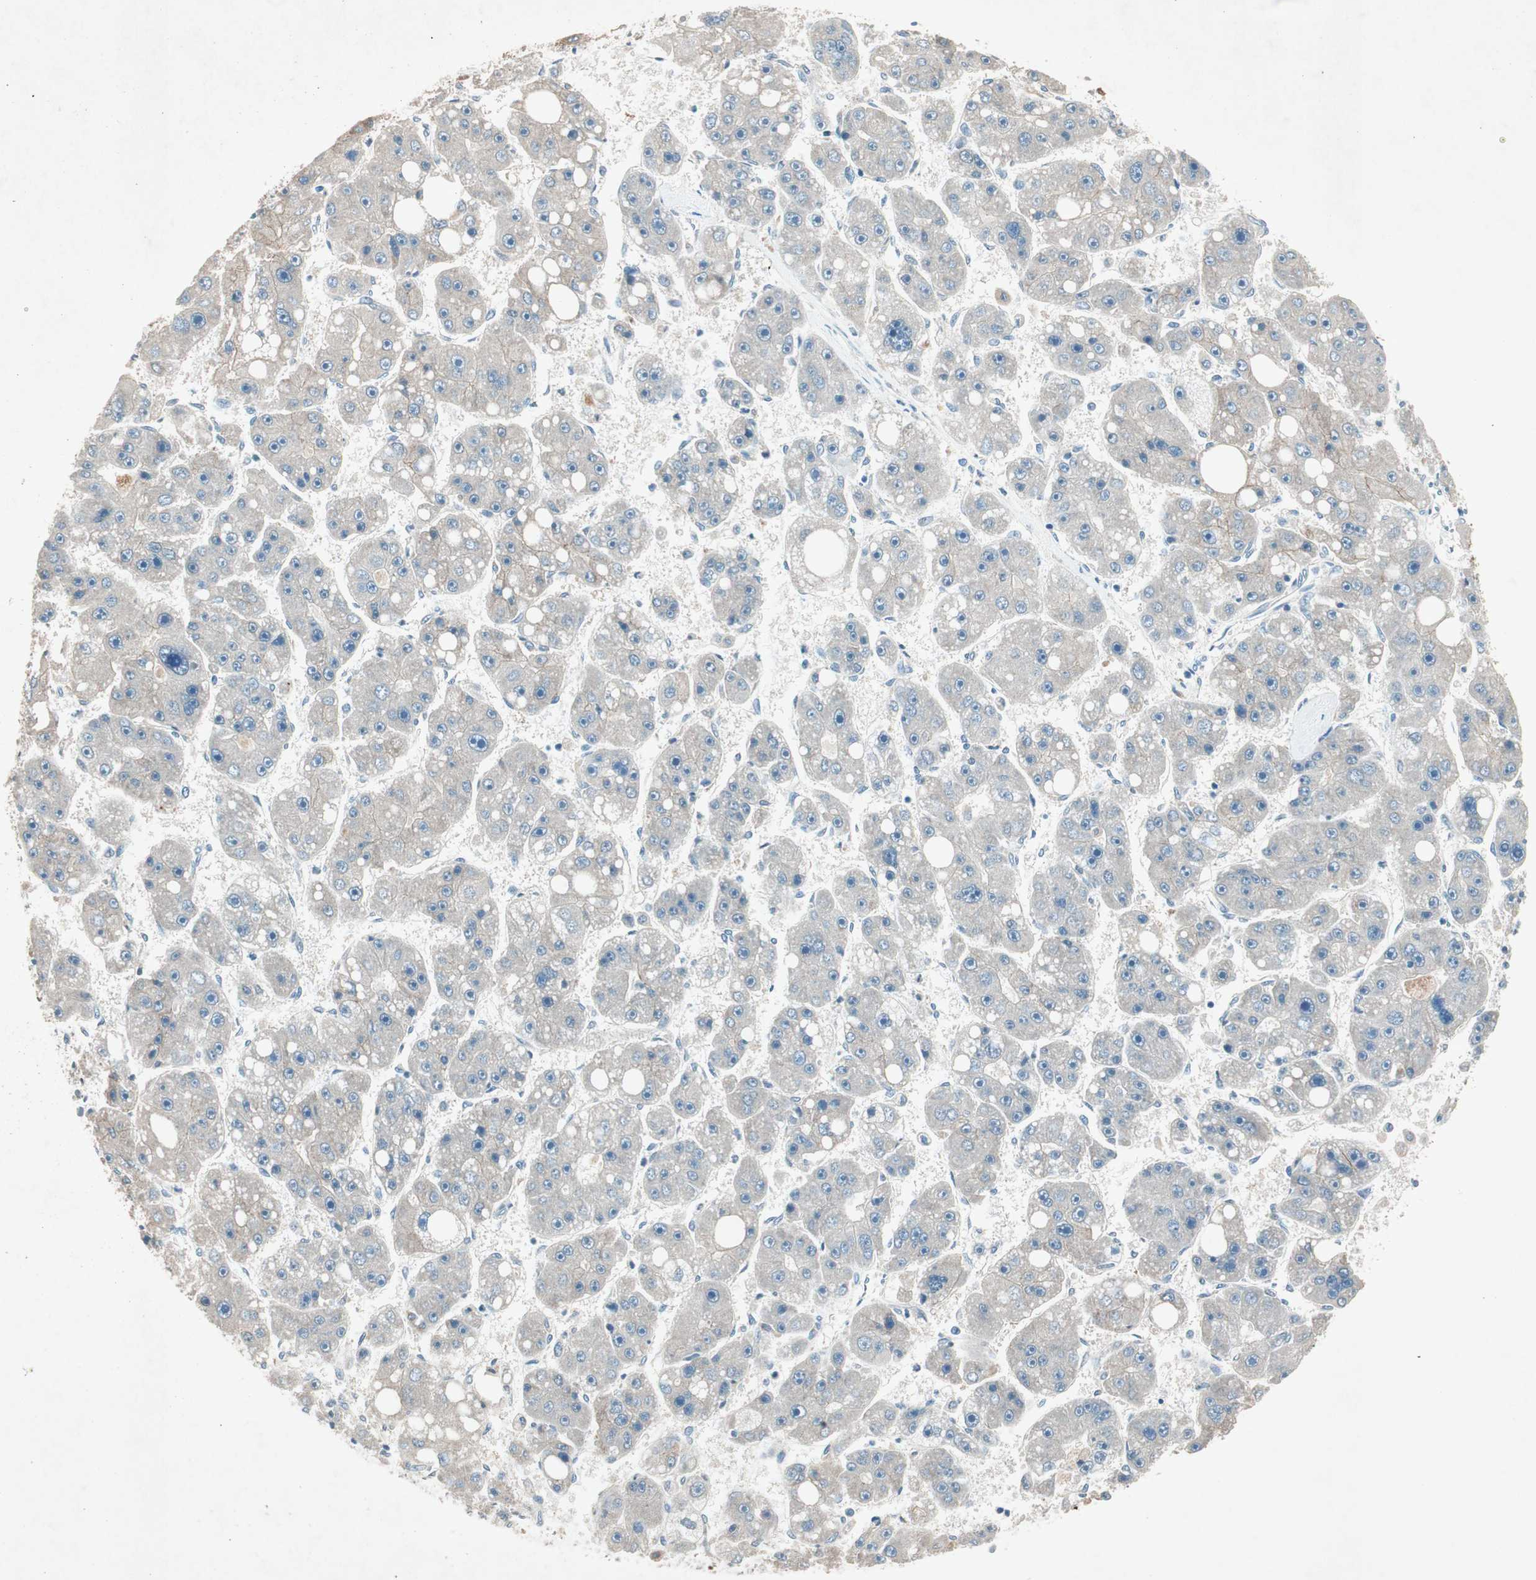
{"staining": {"intensity": "weak", "quantity": "<25%", "location": "cytoplasmic/membranous"}, "tissue": "liver cancer", "cell_type": "Tumor cells", "image_type": "cancer", "snomed": [{"axis": "morphology", "description": "Carcinoma, Hepatocellular, NOS"}, {"axis": "topography", "description": "Liver"}], "caption": "DAB immunohistochemical staining of liver cancer (hepatocellular carcinoma) reveals no significant expression in tumor cells. Brightfield microscopy of IHC stained with DAB (3,3'-diaminobenzidine) (brown) and hematoxylin (blue), captured at high magnification.", "gene": "NKAIN1", "patient": {"sex": "female", "age": 61}}